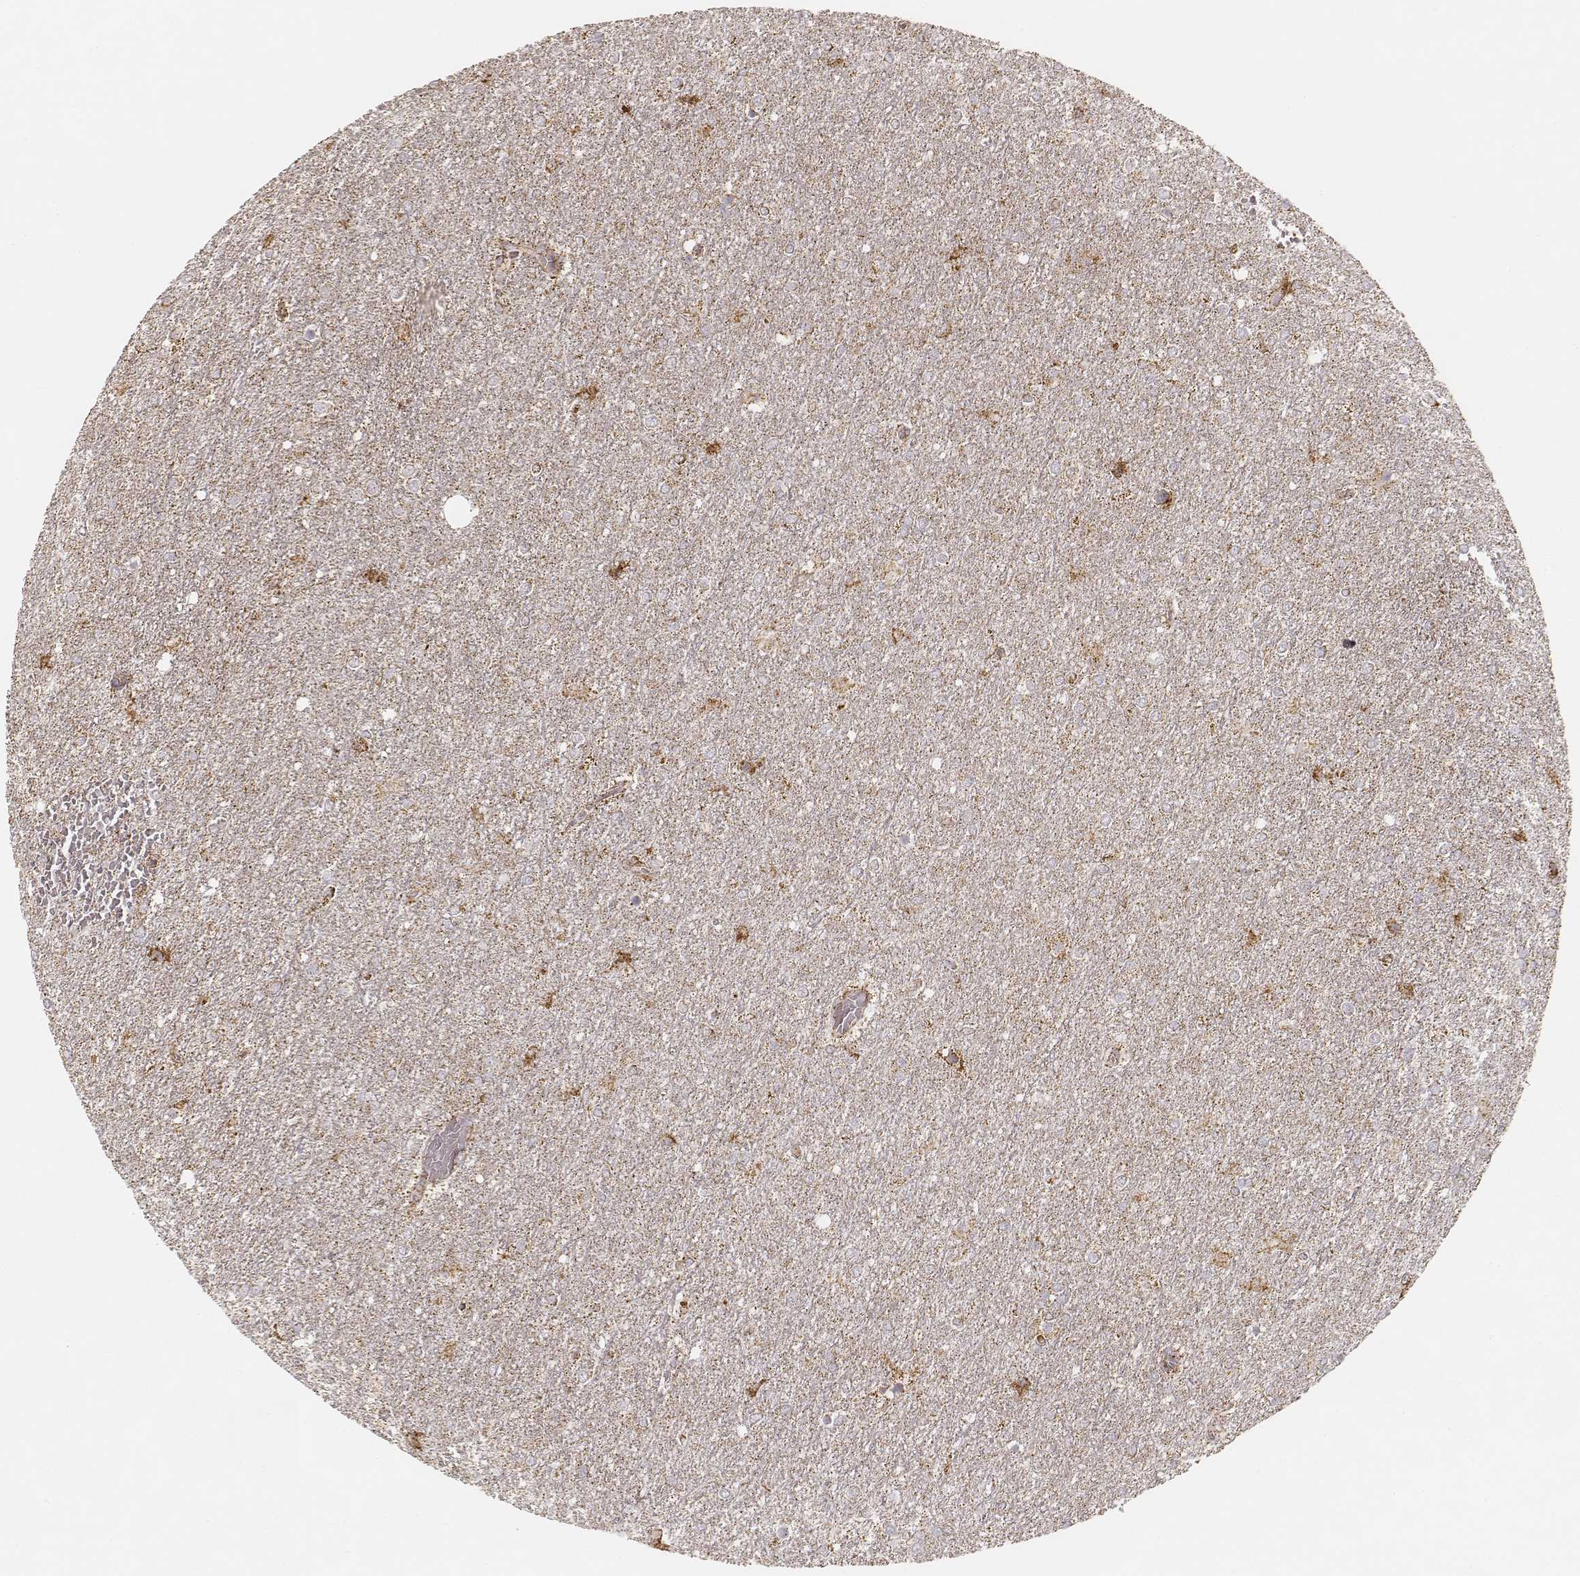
{"staining": {"intensity": "weak", "quantity": "<25%", "location": "cytoplasmic/membranous"}, "tissue": "glioma", "cell_type": "Tumor cells", "image_type": "cancer", "snomed": [{"axis": "morphology", "description": "Glioma, malignant, High grade"}, {"axis": "topography", "description": "Brain"}], "caption": "Immunohistochemistry micrograph of human glioma stained for a protein (brown), which shows no positivity in tumor cells.", "gene": "CS", "patient": {"sex": "female", "age": 61}}